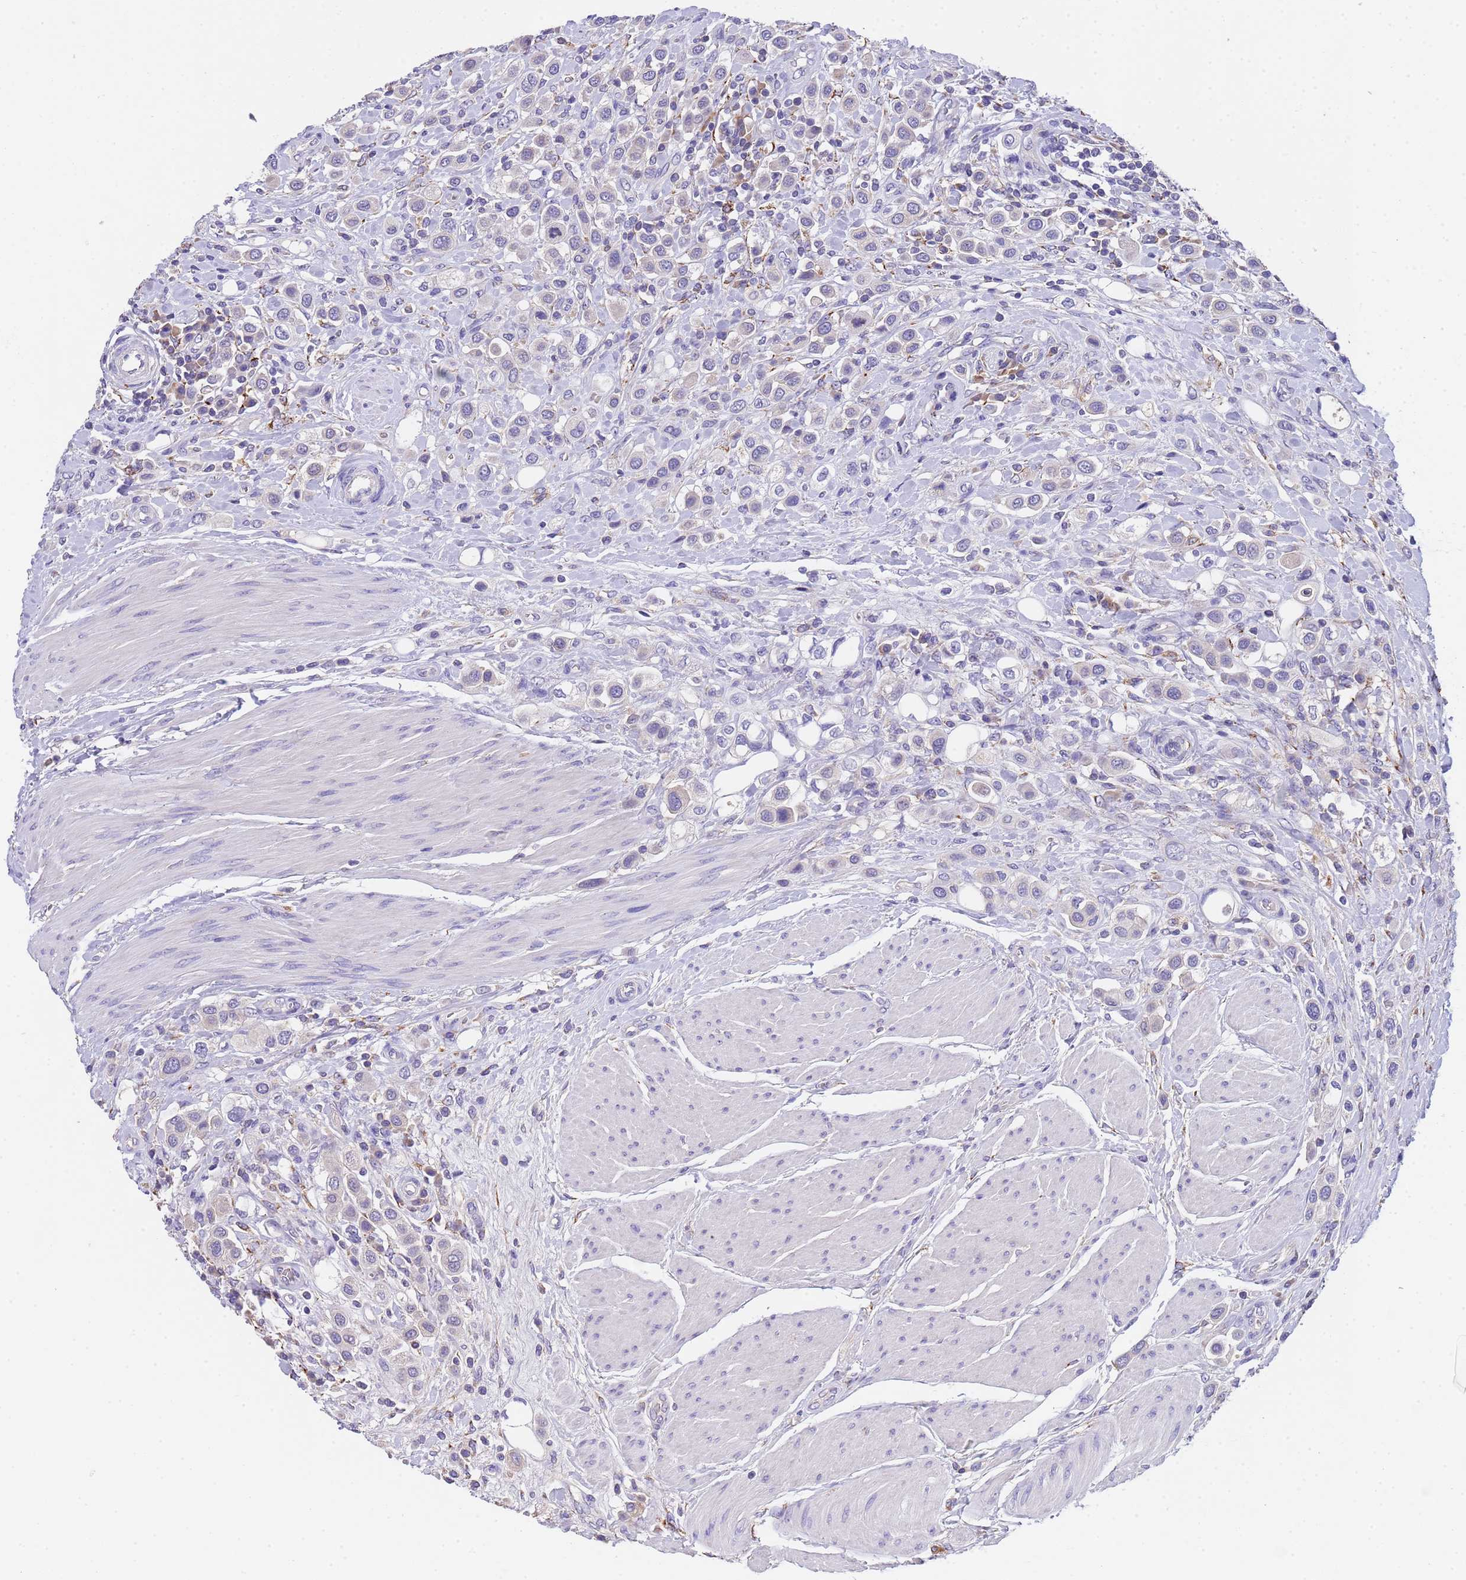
{"staining": {"intensity": "negative", "quantity": "none", "location": "none"}, "tissue": "urothelial cancer", "cell_type": "Tumor cells", "image_type": "cancer", "snomed": [{"axis": "morphology", "description": "Urothelial carcinoma, High grade"}, {"axis": "topography", "description": "Urinary bladder"}], "caption": "Protein analysis of urothelial cancer demonstrates no significant expression in tumor cells.", "gene": "SLC24A3", "patient": {"sex": "male", "age": 50}}